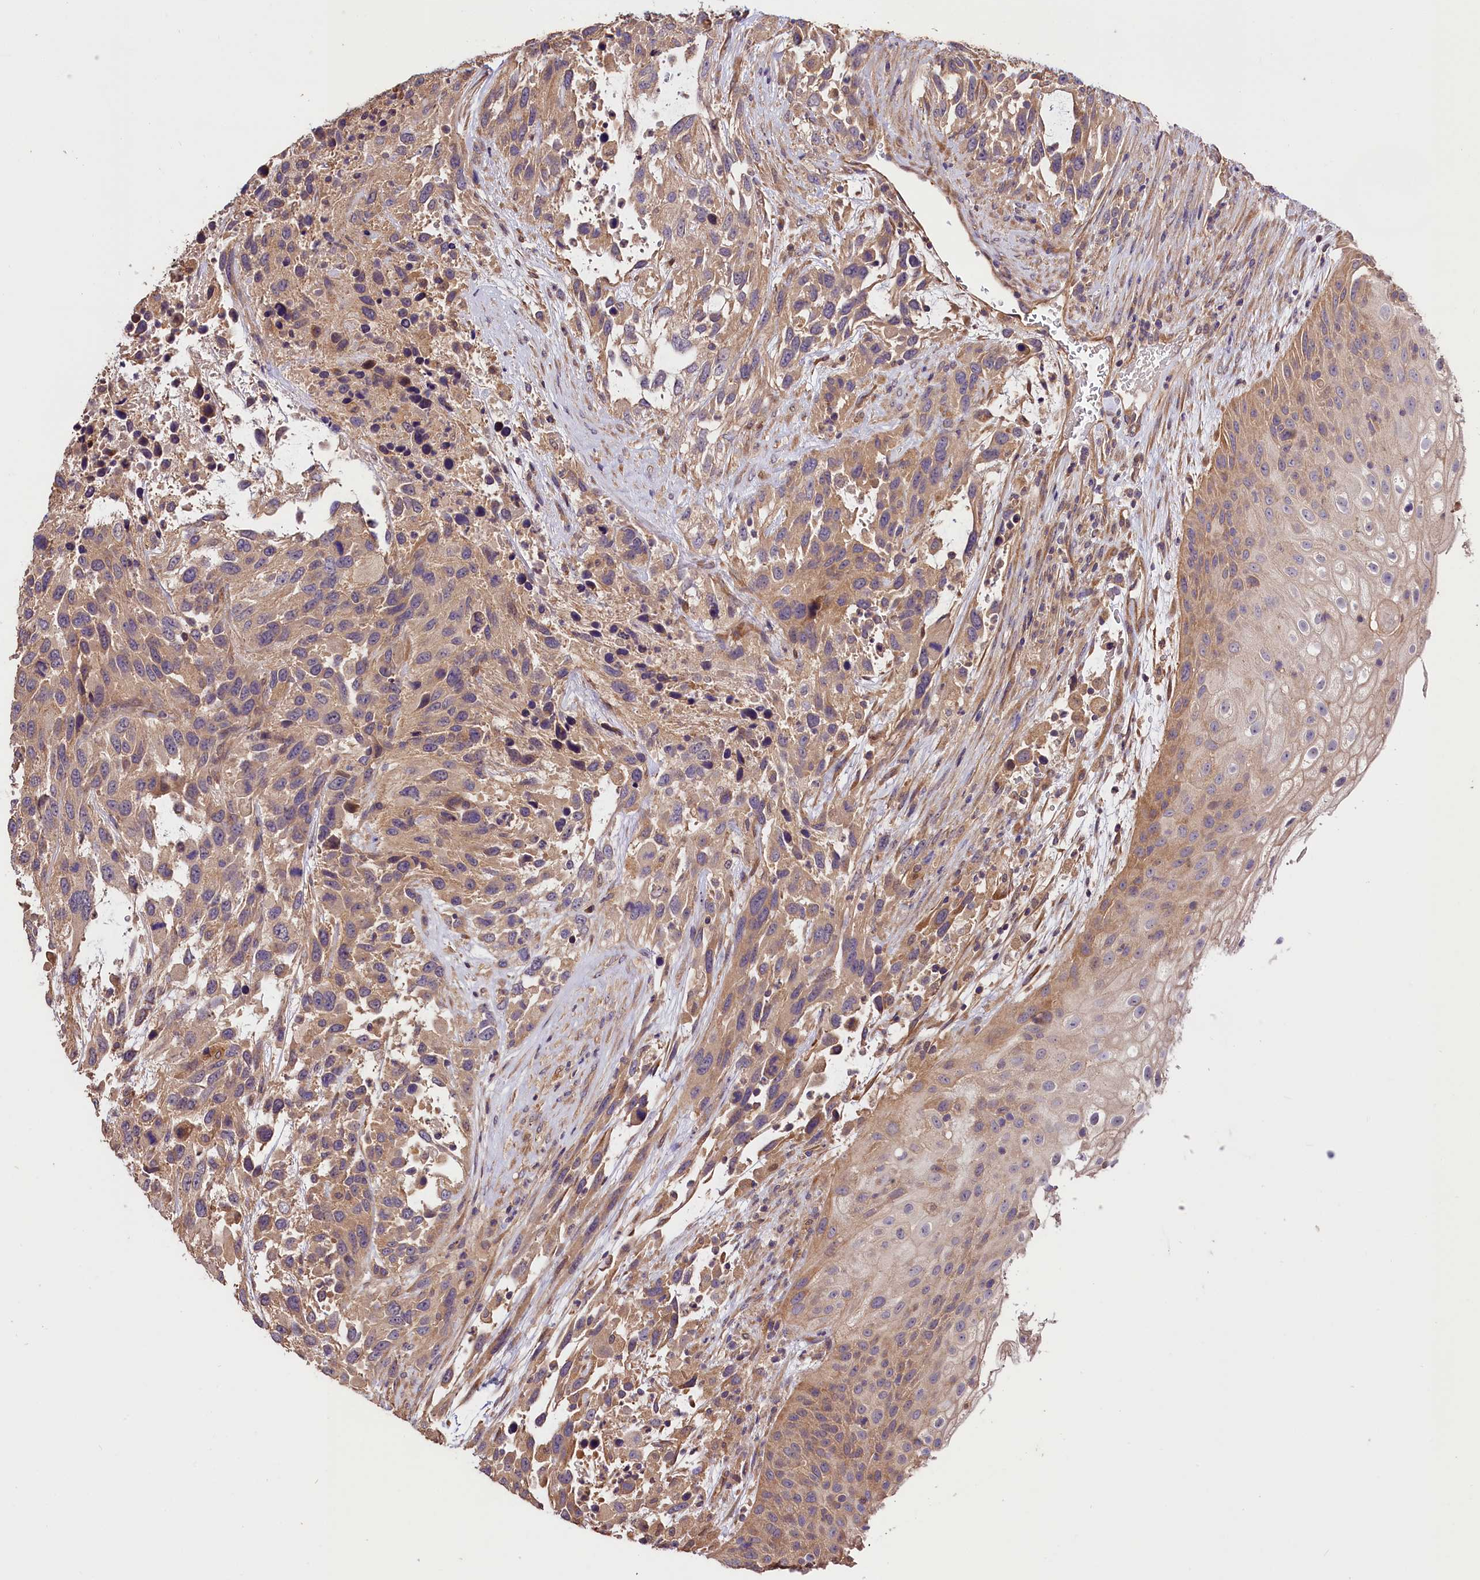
{"staining": {"intensity": "weak", "quantity": ">75%", "location": "cytoplasmic/membranous"}, "tissue": "urothelial cancer", "cell_type": "Tumor cells", "image_type": "cancer", "snomed": [{"axis": "morphology", "description": "Urothelial carcinoma, High grade"}, {"axis": "topography", "description": "Urinary bladder"}], "caption": "Immunohistochemical staining of urothelial cancer reveals low levels of weak cytoplasmic/membranous protein expression in about >75% of tumor cells. (Brightfield microscopy of DAB IHC at high magnification).", "gene": "CES3", "patient": {"sex": "female", "age": 70}}